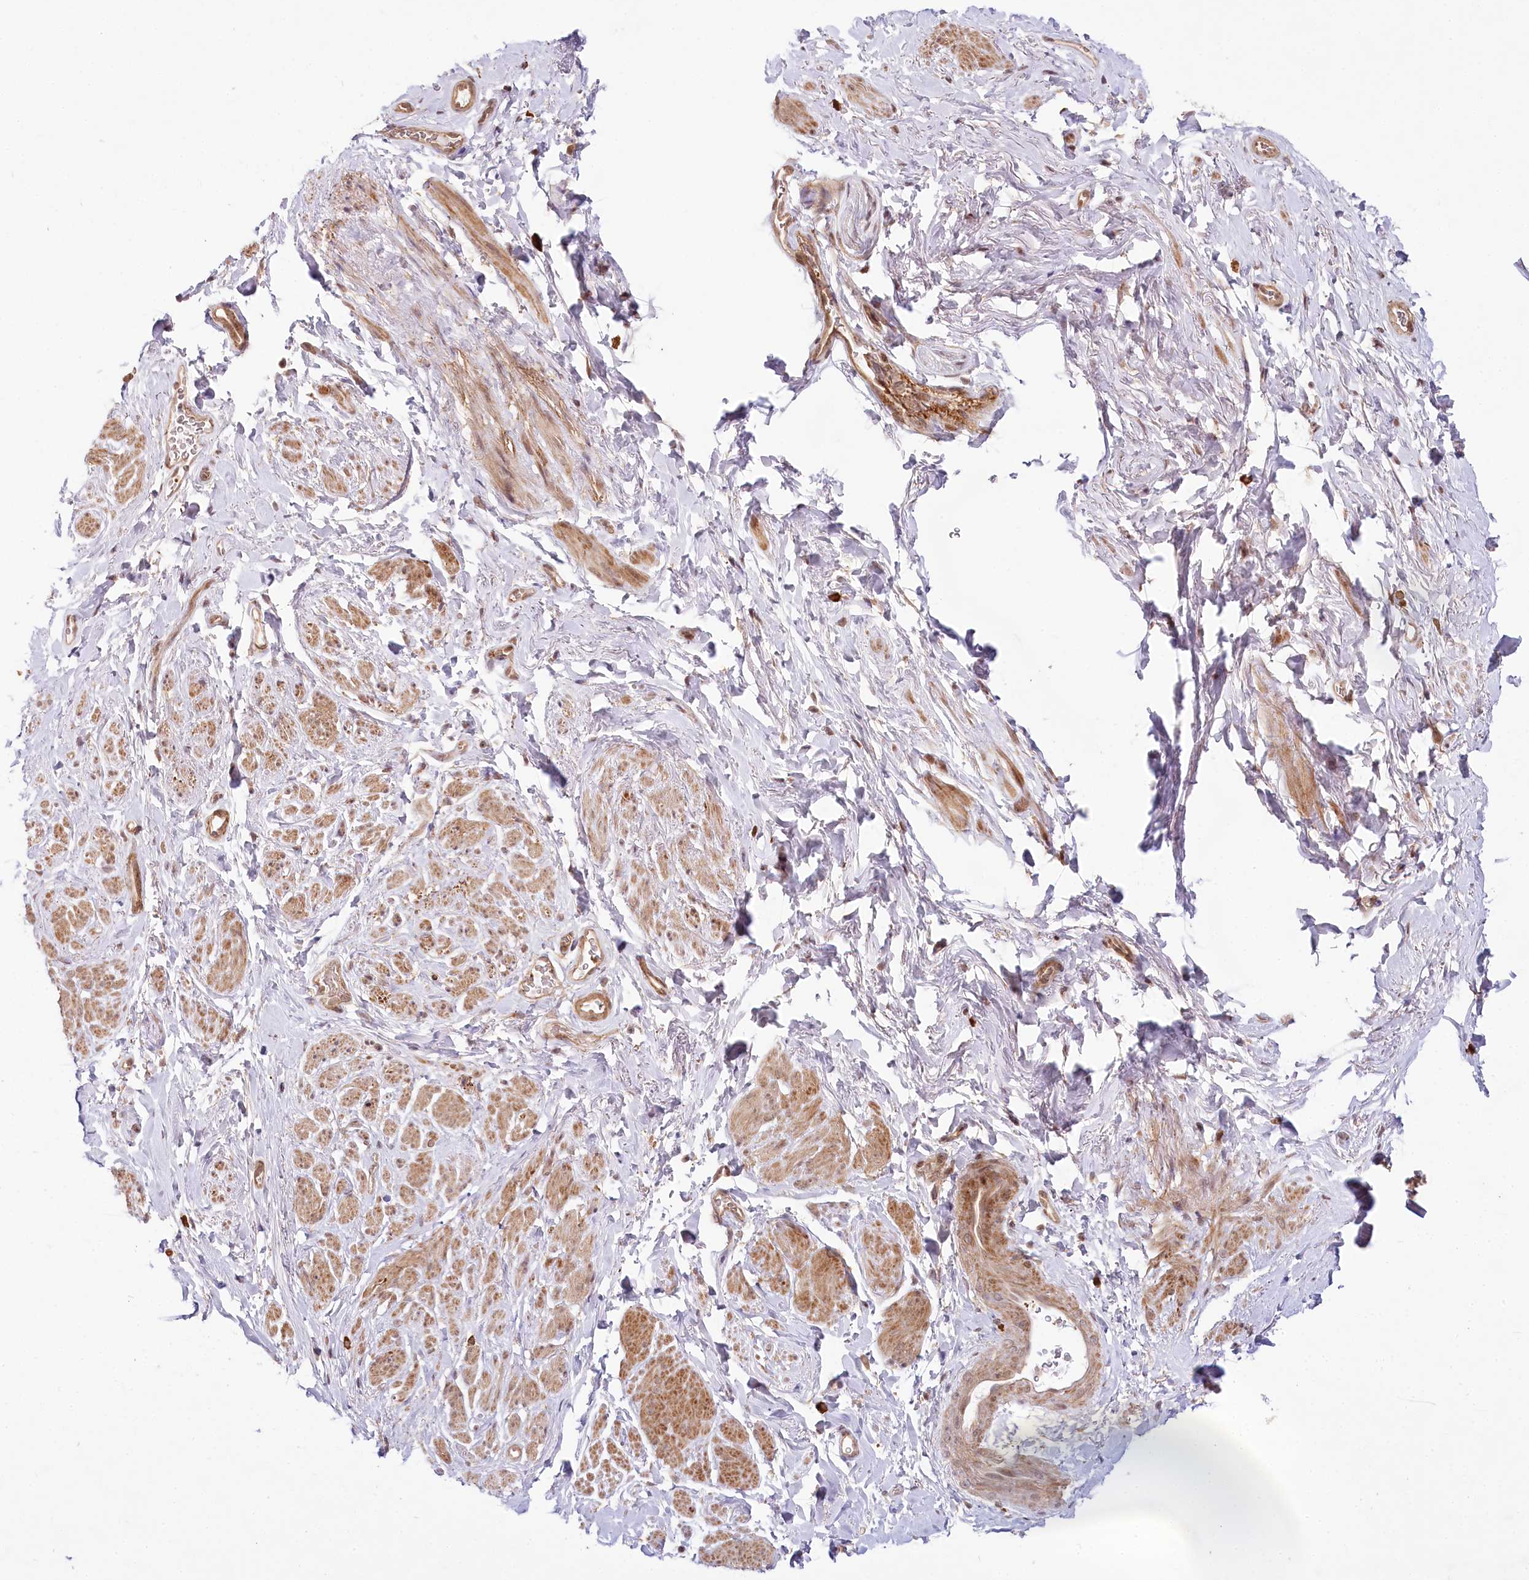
{"staining": {"intensity": "moderate", "quantity": "25%-75%", "location": "cytoplasmic/membranous,nuclear"}, "tissue": "smooth muscle", "cell_type": "Smooth muscle cells", "image_type": "normal", "snomed": [{"axis": "morphology", "description": "Normal tissue, NOS"}, {"axis": "topography", "description": "Smooth muscle"}, {"axis": "topography", "description": "Peripheral nerve tissue"}], "caption": "Immunohistochemical staining of unremarkable smooth muscle reveals moderate cytoplasmic/membranous,nuclear protein expression in about 25%-75% of smooth muscle cells. (Stains: DAB (3,3'-diaminobenzidine) in brown, nuclei in blue, Microscopy: brightfield microscopy at high magnification).", "gene": "TUBGCP2", "patient": {"sex": "male", "age": 69}}